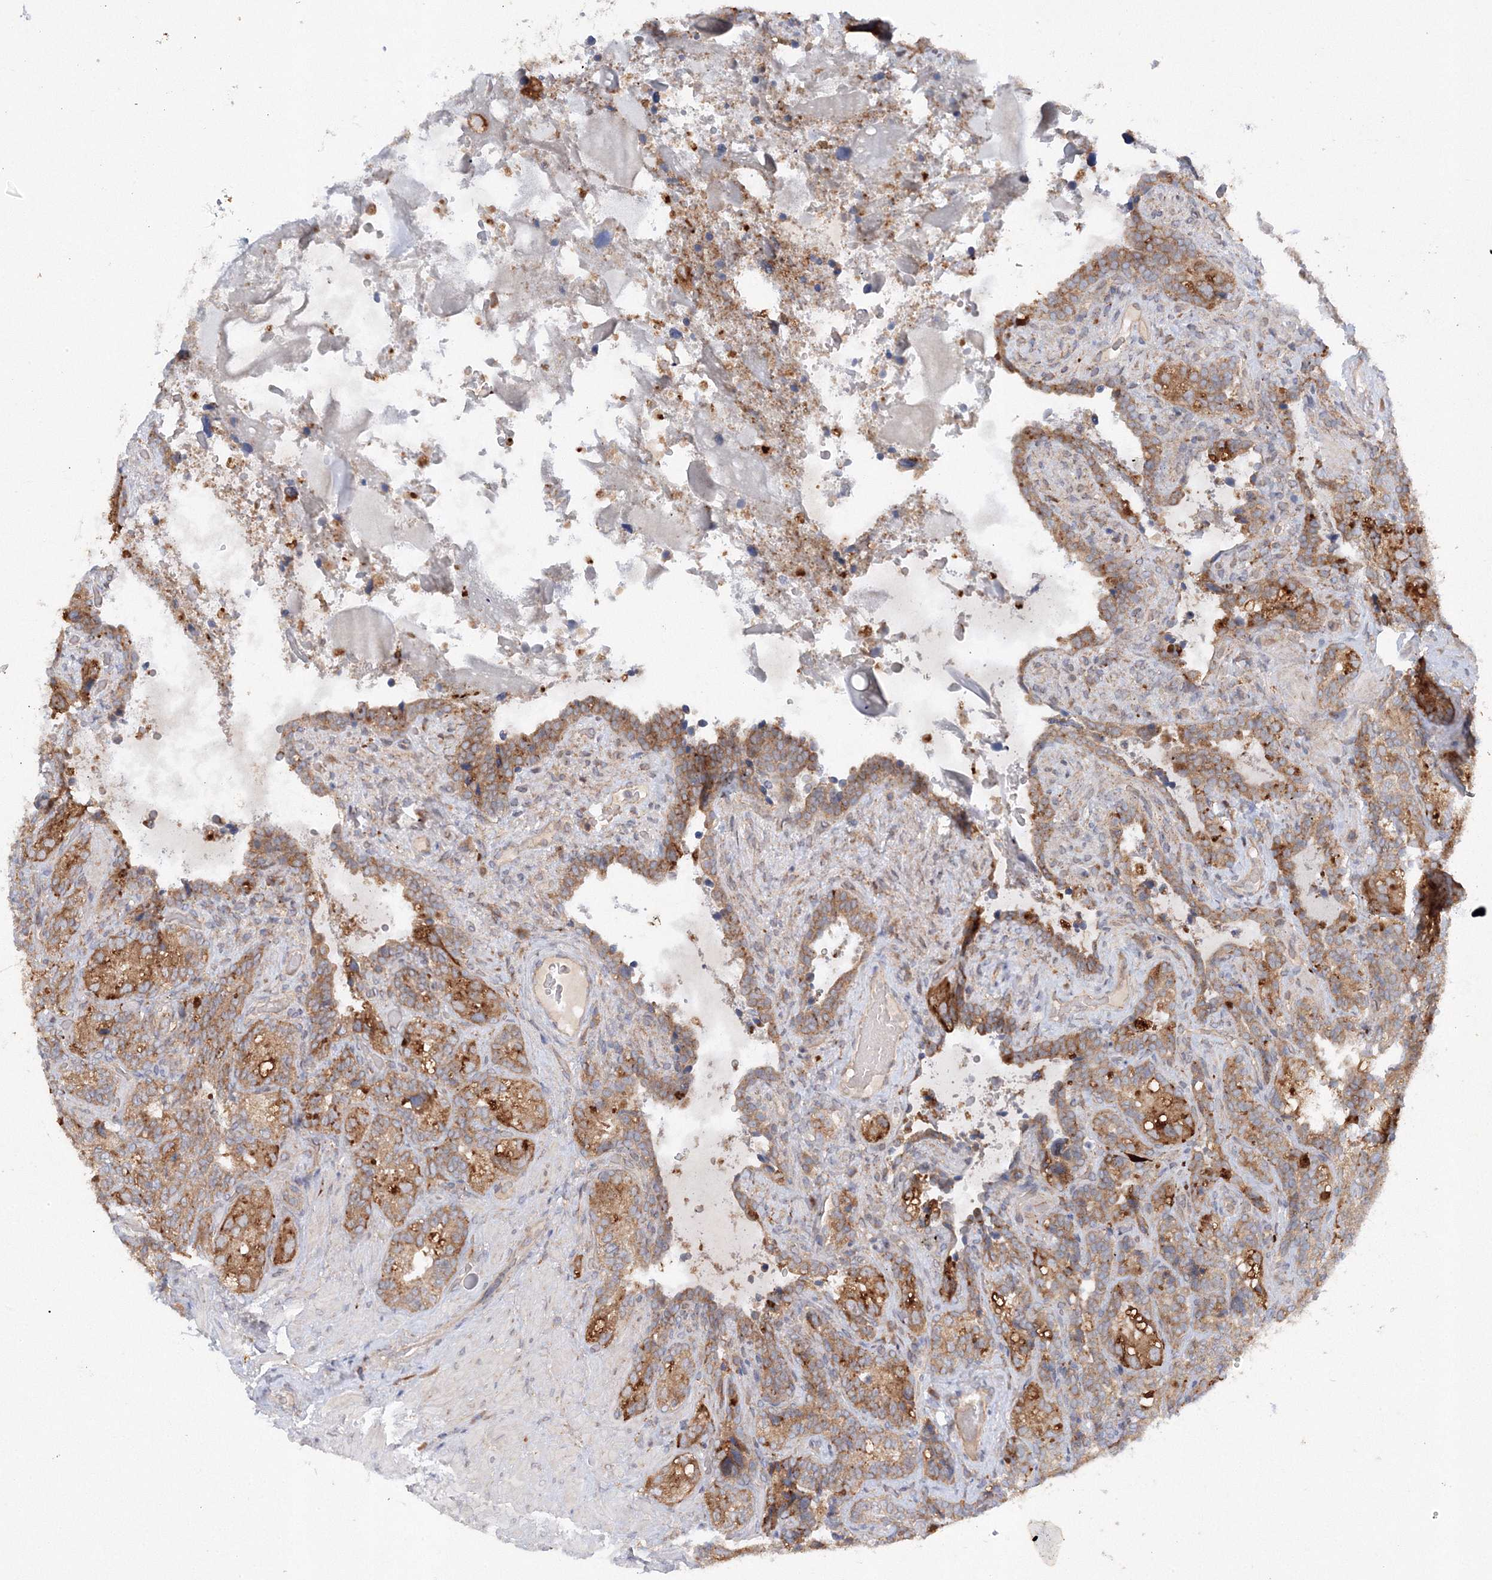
{"staining": {"intensity": "moderate", "quantity": ">75%", "location": "cytoplasmic/membranous"}, "tissue": "seminal vesicle", "cell_type": "Glandular cells", "image_type": "normal", "snomed": [{"axis": "morphology", "description": "Normal tissue, NOS"}, {"axis": "topography", "description": "Seminal veicle"}, {"axis": "topography", "description": "Peripheral nerve tissue"}], "caption": "Seminal vesicle stained for a protein shows moderate cytoplasmic/membranous positivity in glandular cells.", "gene": "SLC36A1", "patient": {"sex": "male", "age": 67}}